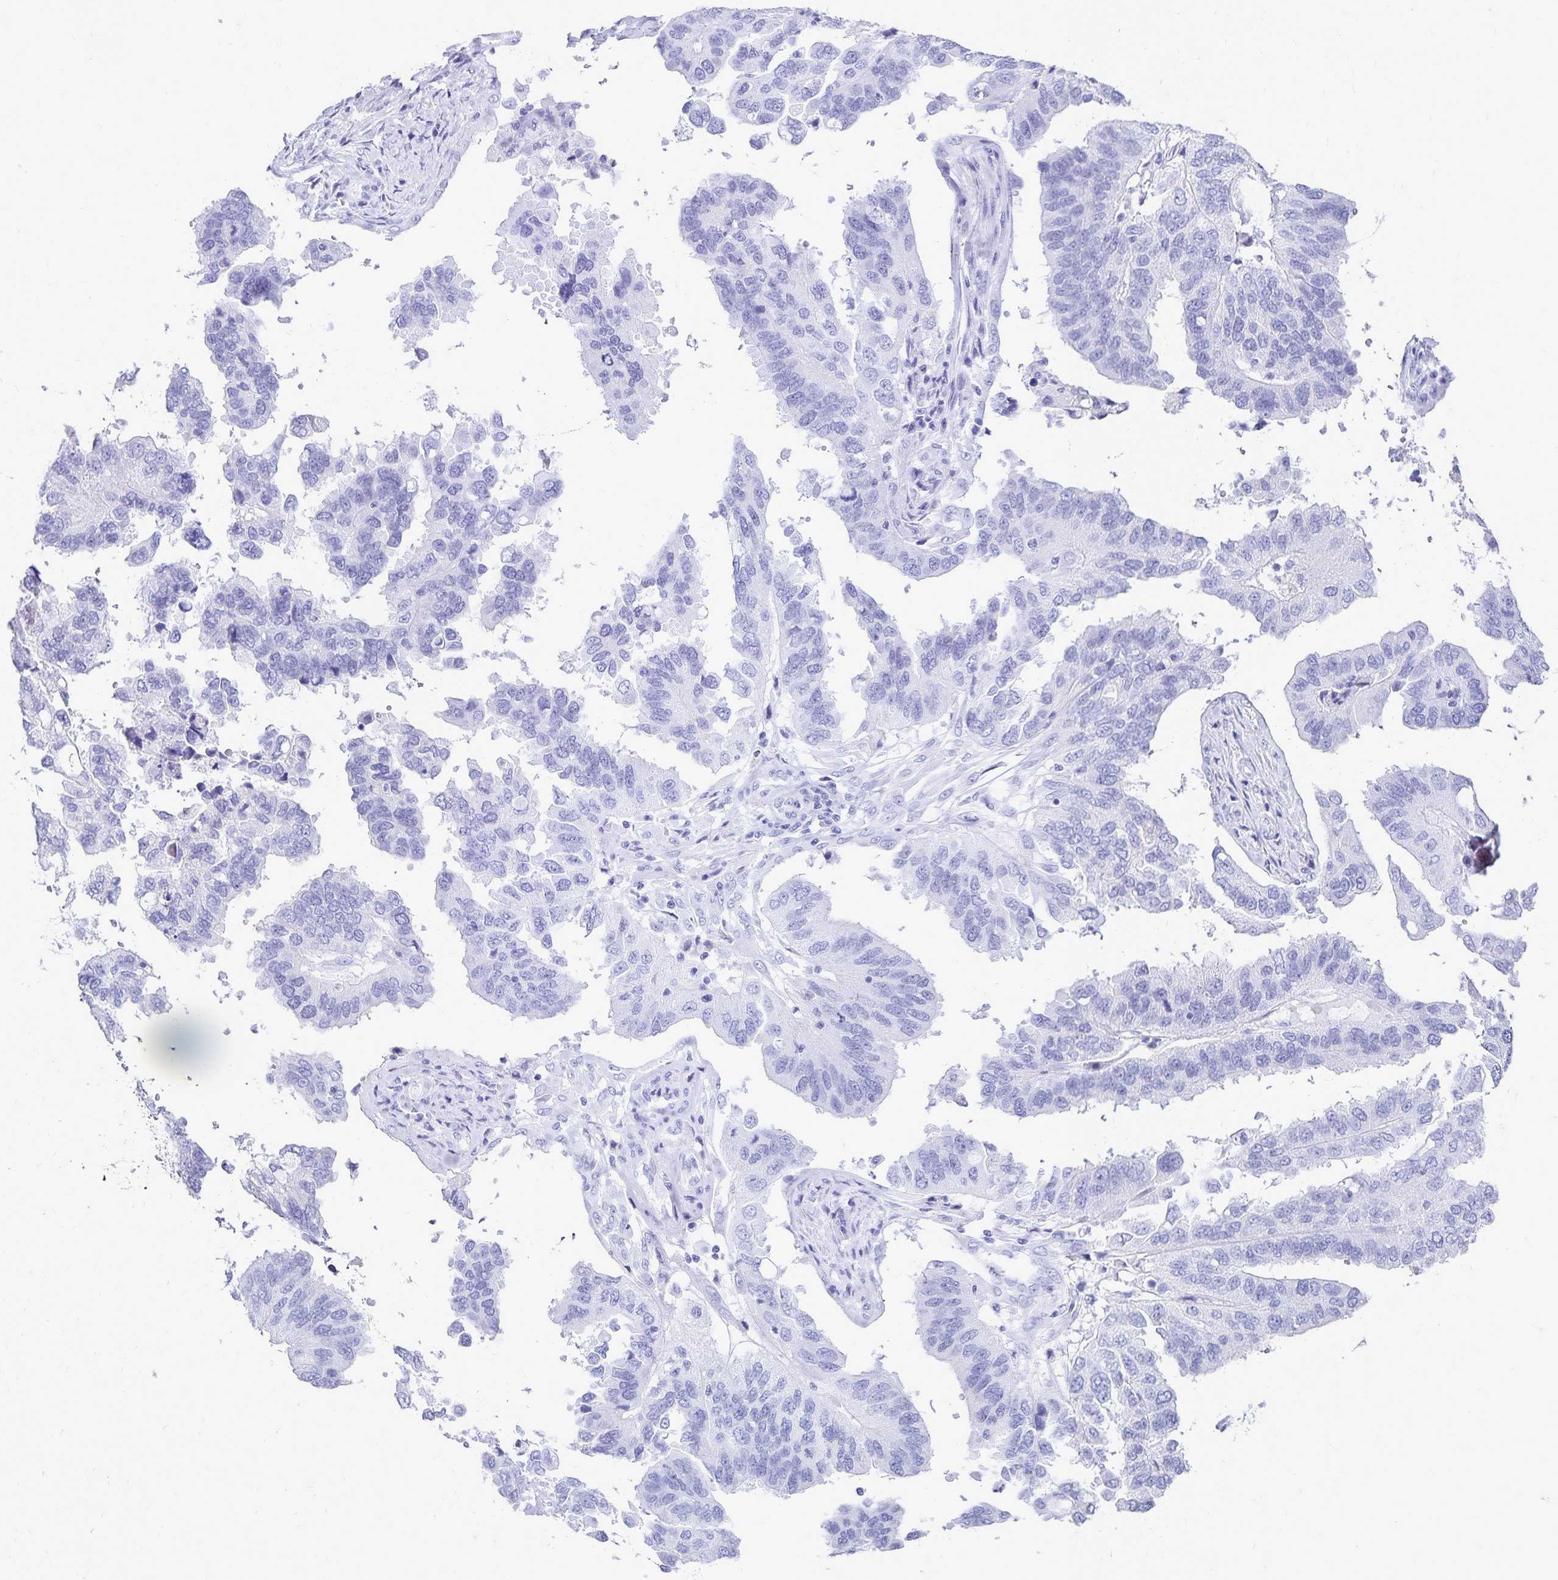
{"staining": {"intensity": "negative", "quantity": "none", "location": "none"}, "tissue": "ovarian cancer", "cell_type": "Tumor cells", "image_type": "cancer", "snomed": [{"axis": "morphology", "description": "Cystadenocarcinoma, serous, NOS"}, {"axis": "topography", "description": "Ovary"}], "caption": "High power microscopy histopathology image of an immunohistochemistry histopathology image of ovarian cancer, revealing no significant positivity in tumor cells. (DAB immunohistochemistry visualized using brightfield microscopy, high magnification).", "gene": "GIP", "patient": {"sex": "female", "age": 79}}